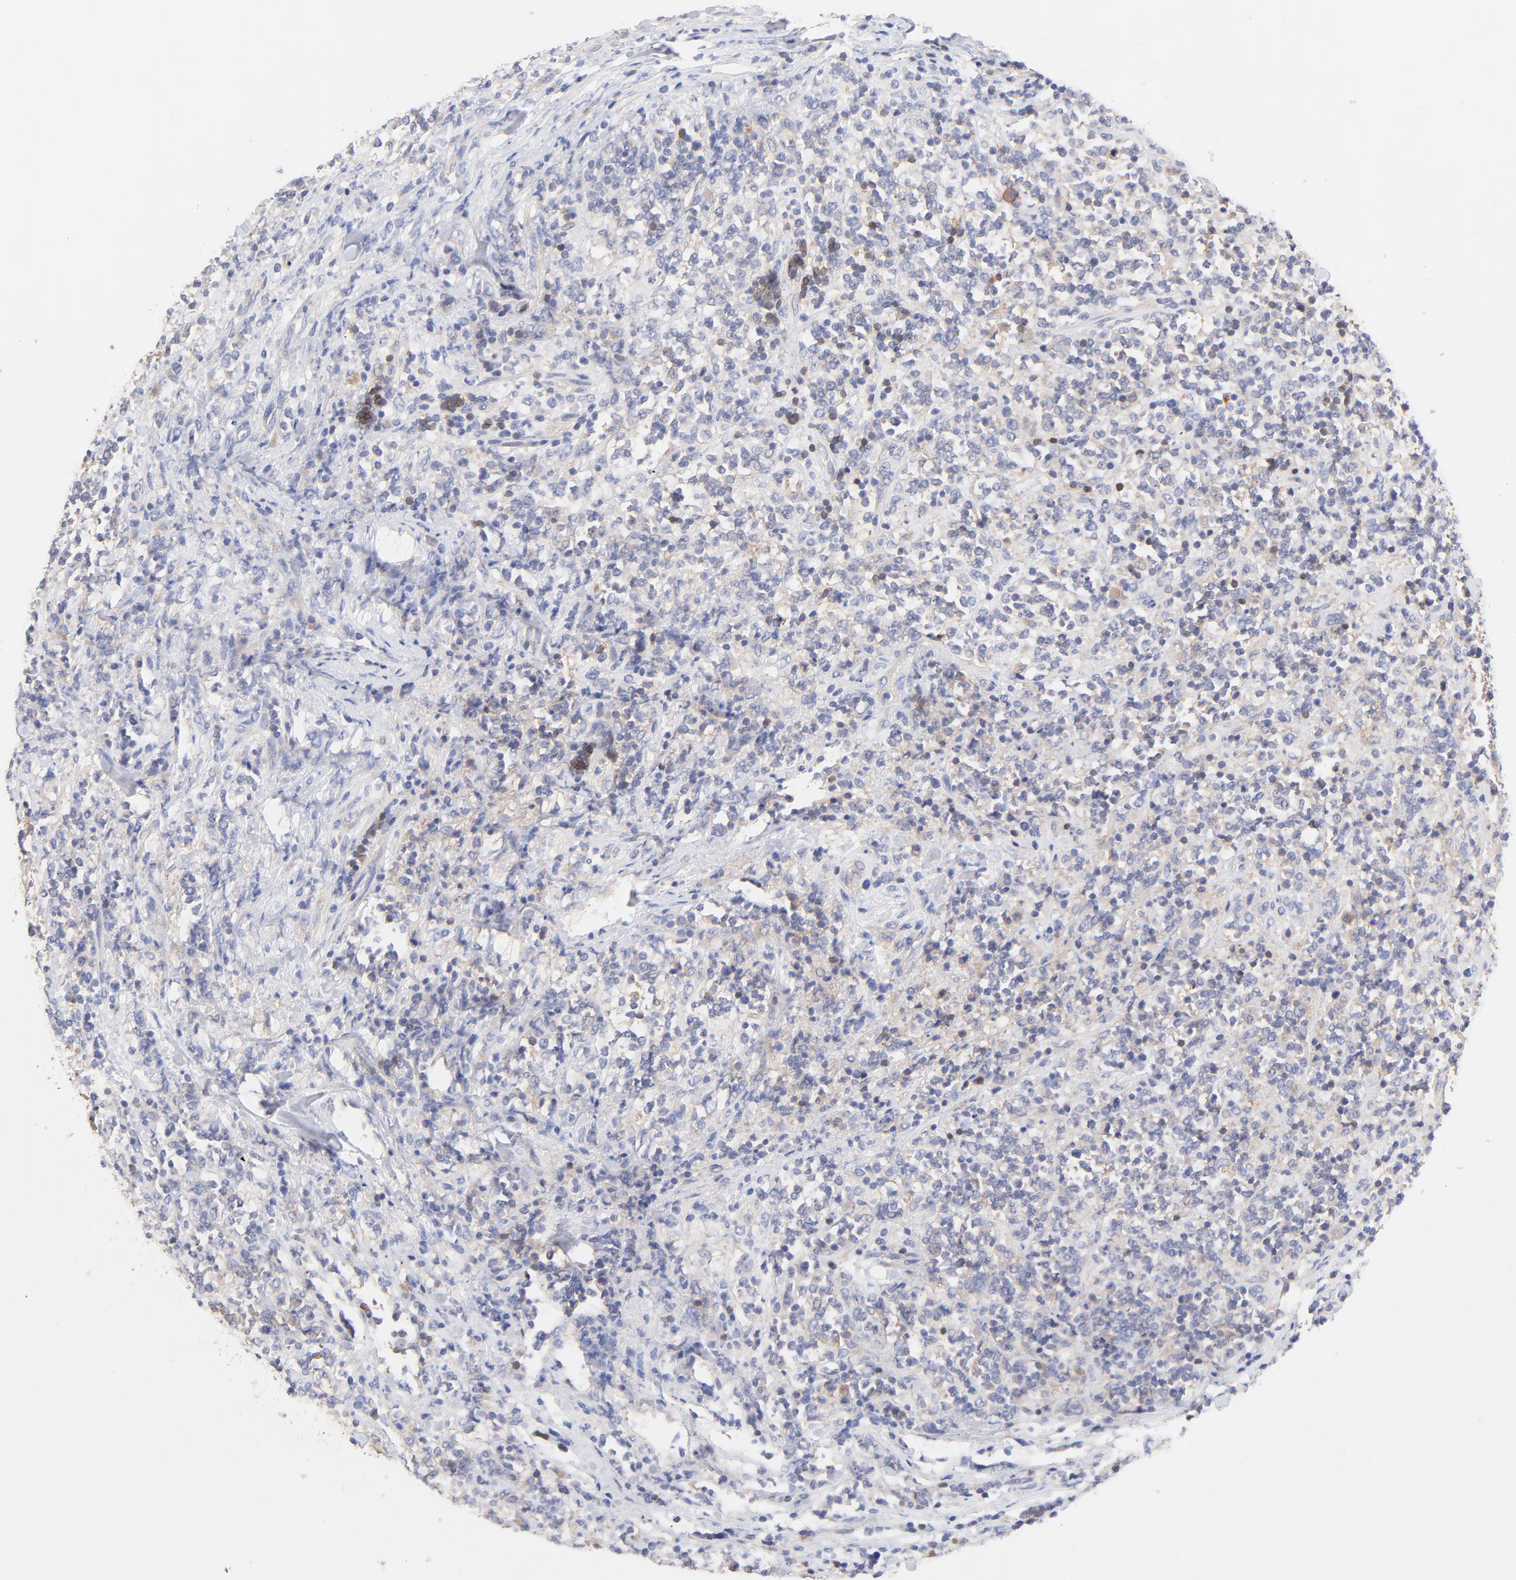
{"staining": {"intensity": "moderate", "quantity": "<25%", "location": "cytoplasmic/membranous"}, "tissue": "lymphoma", "cell_type": "Tumor cells", "image_type": "cancer", "snomed": [{"axis": "morphology", "description": "Malignant lymphoma, non-Hodgkin's type, High grade"}, {"axis": "topography", "description": "Soft tissue"}], "caption": "High-power microscopy captured an IHC histopathology image of lymphoma, revealing moderate cytoplasmic/membranous staining in approximately <25% of tumor cells. (brown staining indicates protein expression, while blue staining denotes nuclei).", "gene": "TNFRSF13C", "patient": {"sex": "male", "age": 18}}